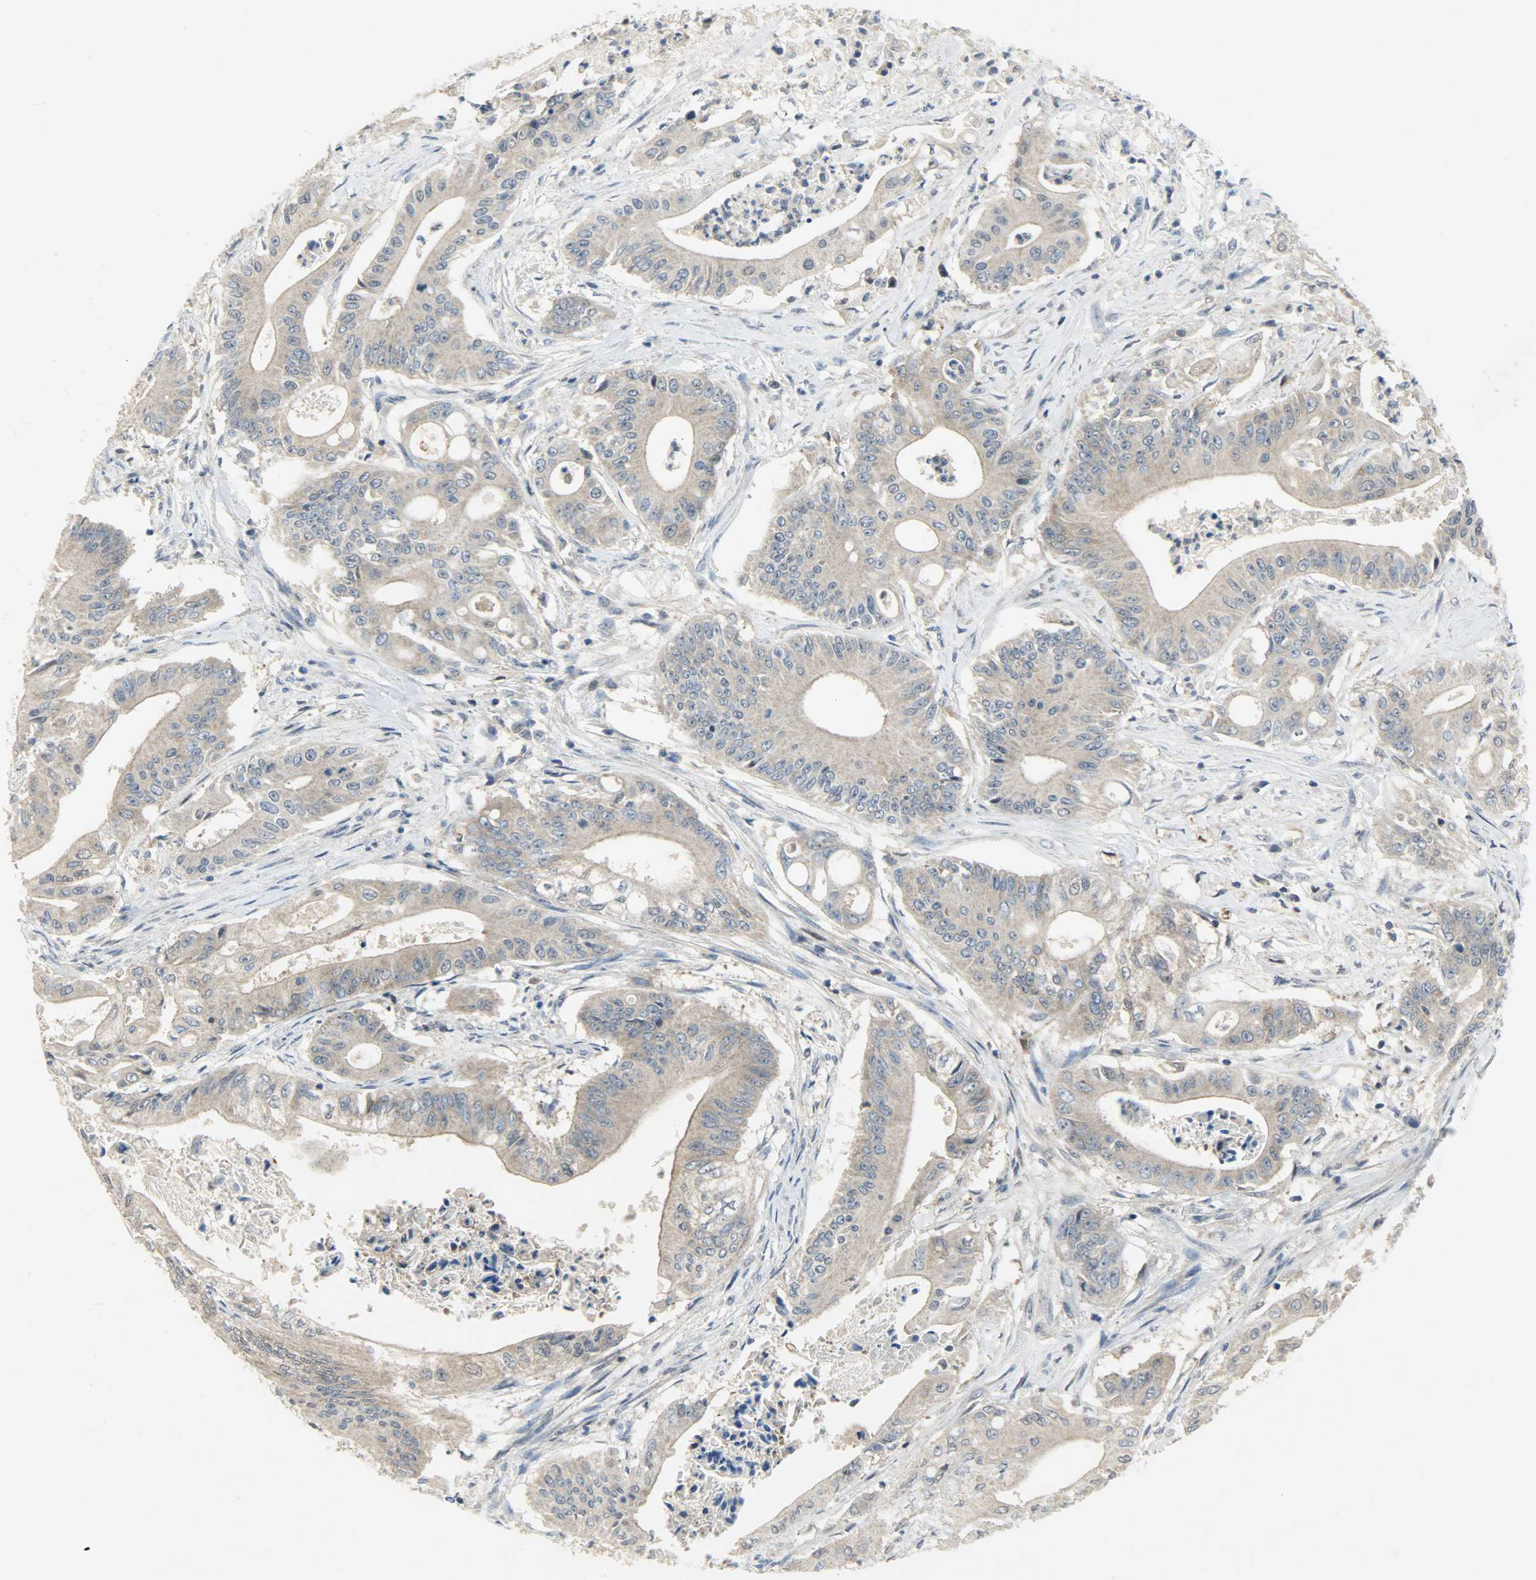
{"staining": {"intensity": "moderate", "quantity": ">75%", "location": "cytoplasmic/membranous"}, "tissue": "pancreatic cancer", "cell_type": "Tumor cells", "image_type": "cancer", "snomed": [{"axis": "morphology", "description": "Normal tissue, NOS"}, {"axis": "topography", "description": "Lymph node"}], "caption": "This histopathology image reveals pancreatic cancer stained with immunohistochemistry to label a protein in brown. The cytoplasmic/membranous of tumor cells show moderate positivity for the protein. Nuclei are counter-stained blue.", "gene": "TRIM21", "patient": {"sex": "male", "age": 62}}